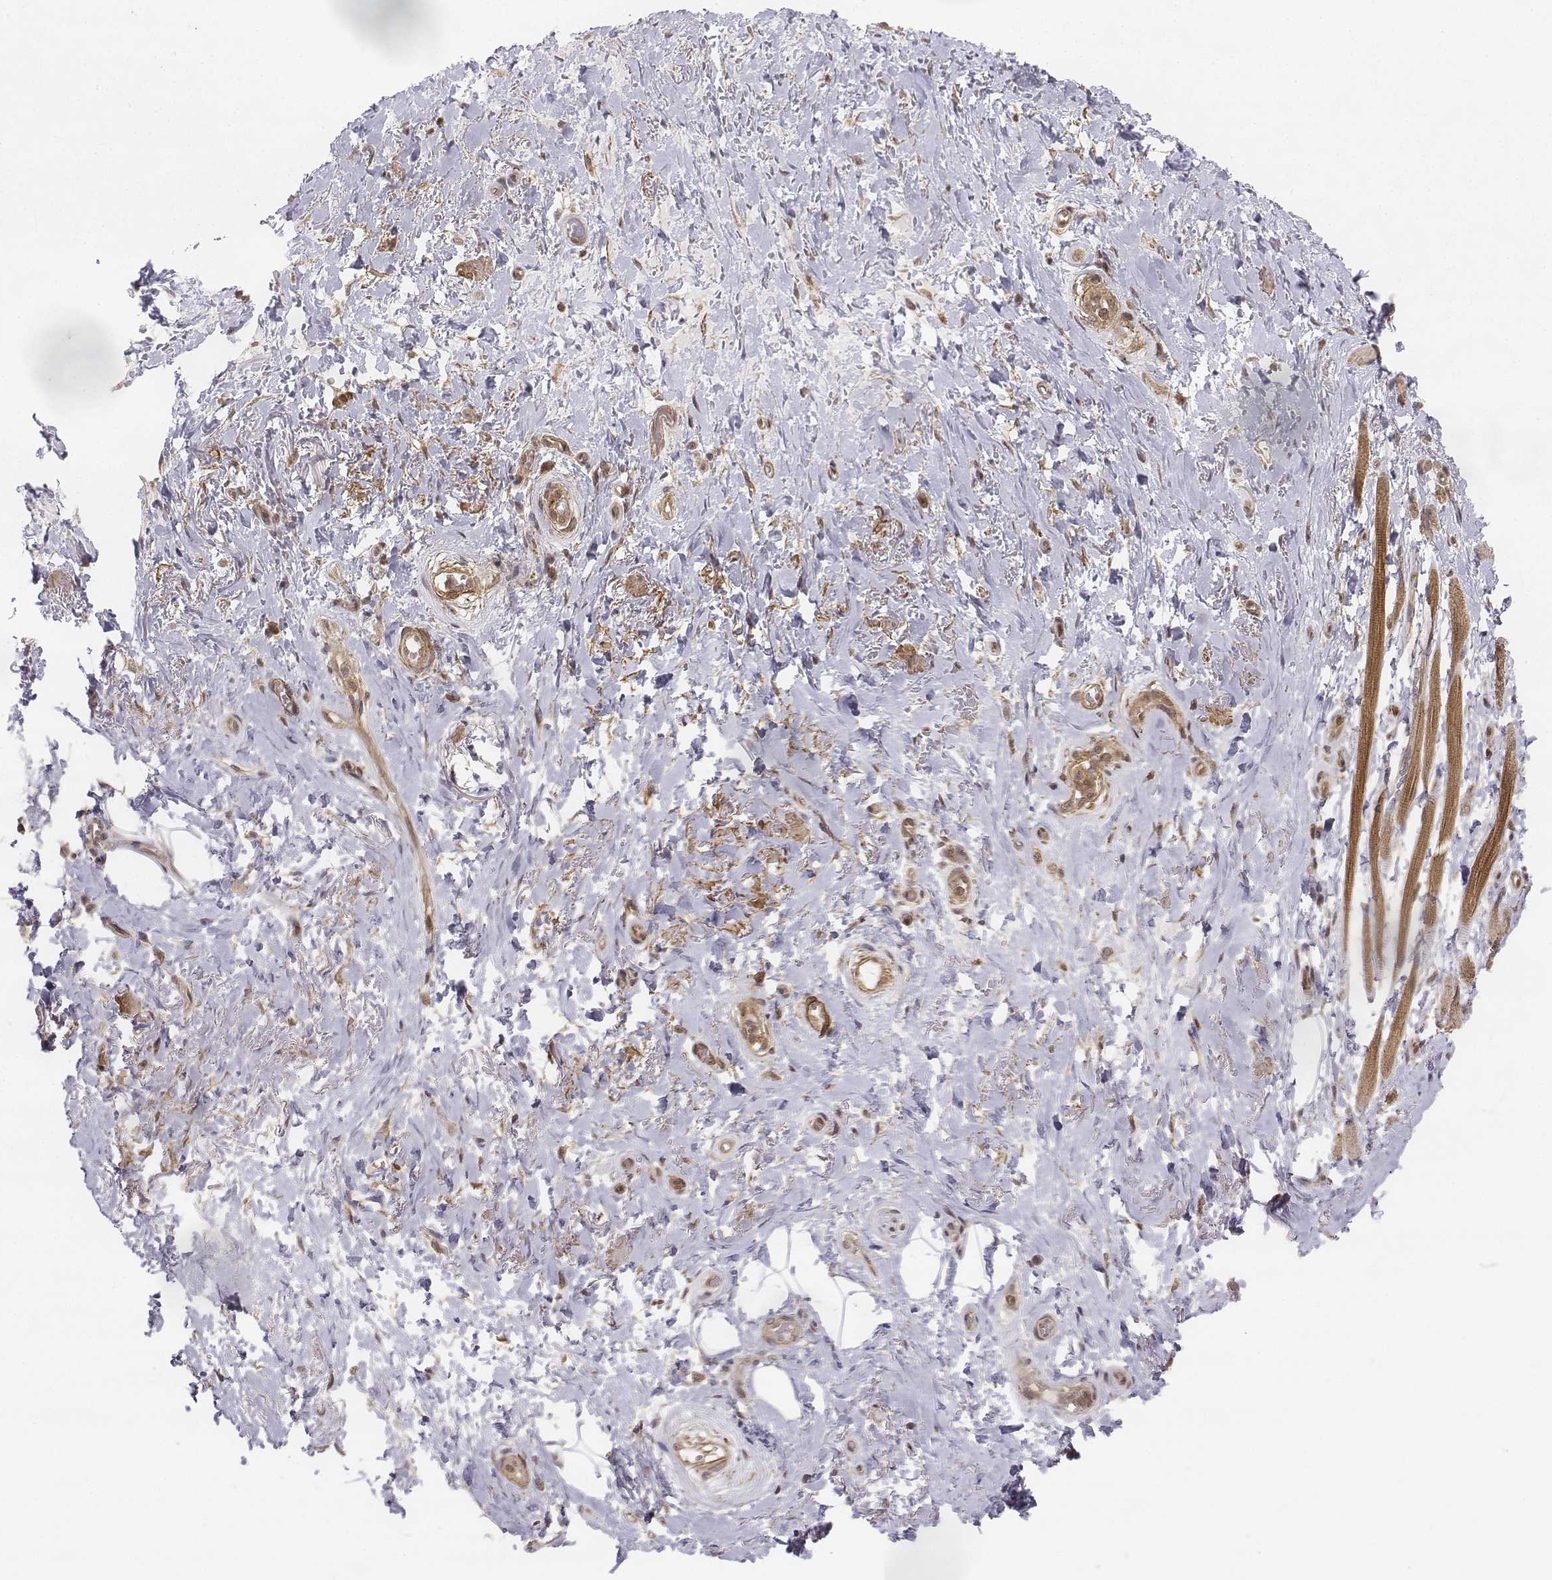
{"staining": {"intensity": "negative", "quantity": "none", "location": "none"}, "tissue": "adipose tissue", "cell_type": "Adipocytes", "image_type": "normal", "snomed": [{"axis": "morphology", "description": "Normal tissue, NOS"}, {"axis": "topography", "description": "Anal"}, {"axis": "topography", "description": "Peripheral nerve tissue"}], "caption": "IHC micrograph of normal adipose tissue: adipose tissue stained with DAB (3,3'-diaminobenzidine) reveals no significant protein positivity in adipocytes.", "gene": "ZFYVE19", "patient": {"sex": "male", "age": 53}}